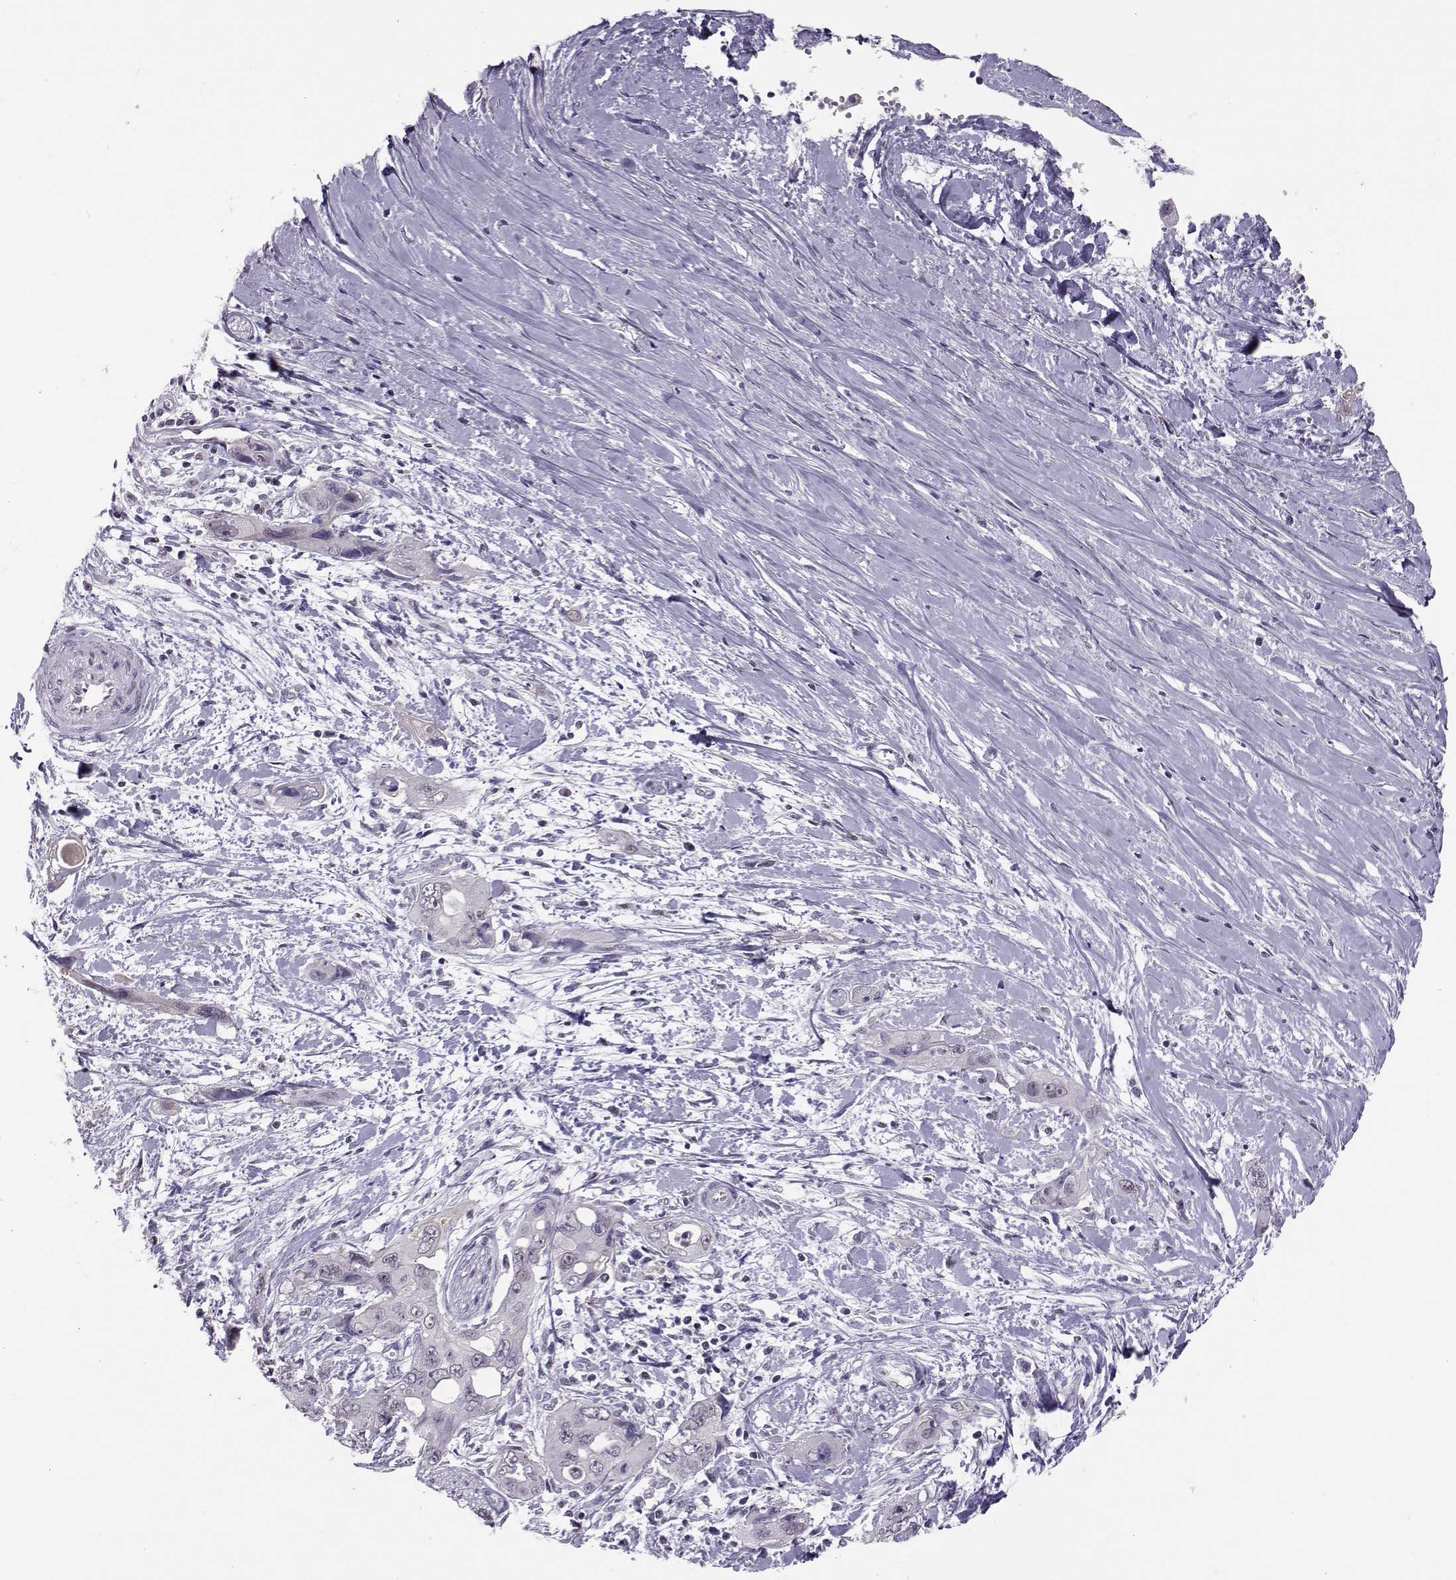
{"staining": {"intensity": "negative", "quantity": "none", "location": "none"}, "tissue": "pancreatic cancer", "cell_type": "Tumor cells", "image_type": "cancer", "snomed": [{"axis": "morphology", "description": "Adenocarcinoma, NOS"}, {"axis": "topography", "description": "Pancreas"}], "caption": "Histopathology image shows no protein staining in tumor cells of pancreatic cancer (adenocarcinoma) tissue.", "gene": "DNAAF1", "patient": {"sex": "male", "age": 47}}